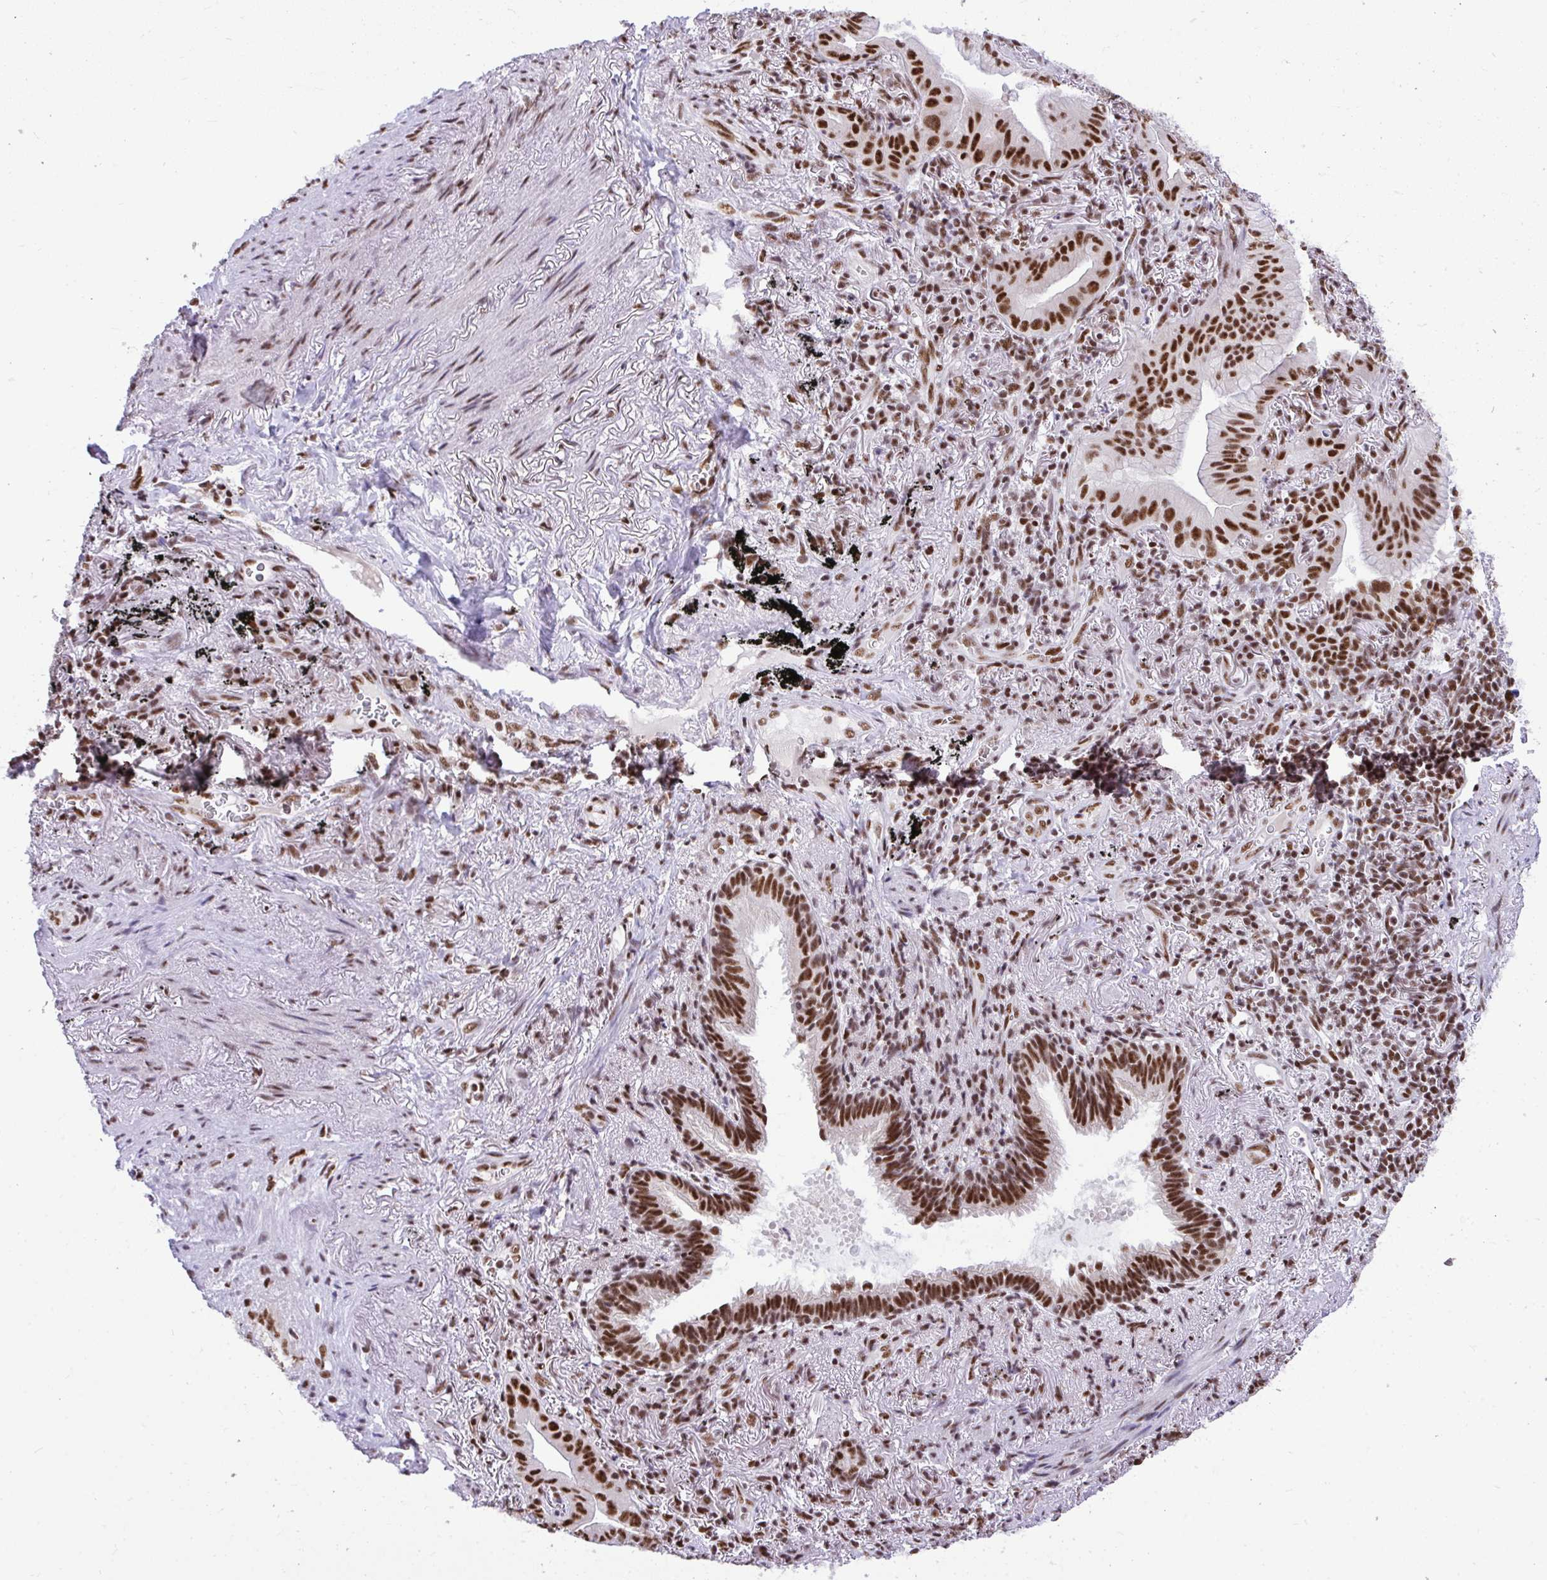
{"staining": {"intensity": "strong", "quantity": ">75%", "location": "nuclear"}, "tissue": "lung cancer", "cell_type": "Tumor cells", "image_type": "cancer", "snomed": [{"axis": "morphology", "description": "Adenocarcinoma, NOS"}, {"axis": "topography", "description": "Lung"}], "caption": "Immunohistochemistry (IHC) staining of lung cancer, which shows high levels of strong nuclear positivity in approximately >75% of tumor cells indicating strong nuclear protein positivity. The staining was performed using DAB (brown) for protein detection and nuclei were counterstained in hematoxylin (blue).", "gene": "PRPF19", "patient": {"sex": "male", "age": 77}}